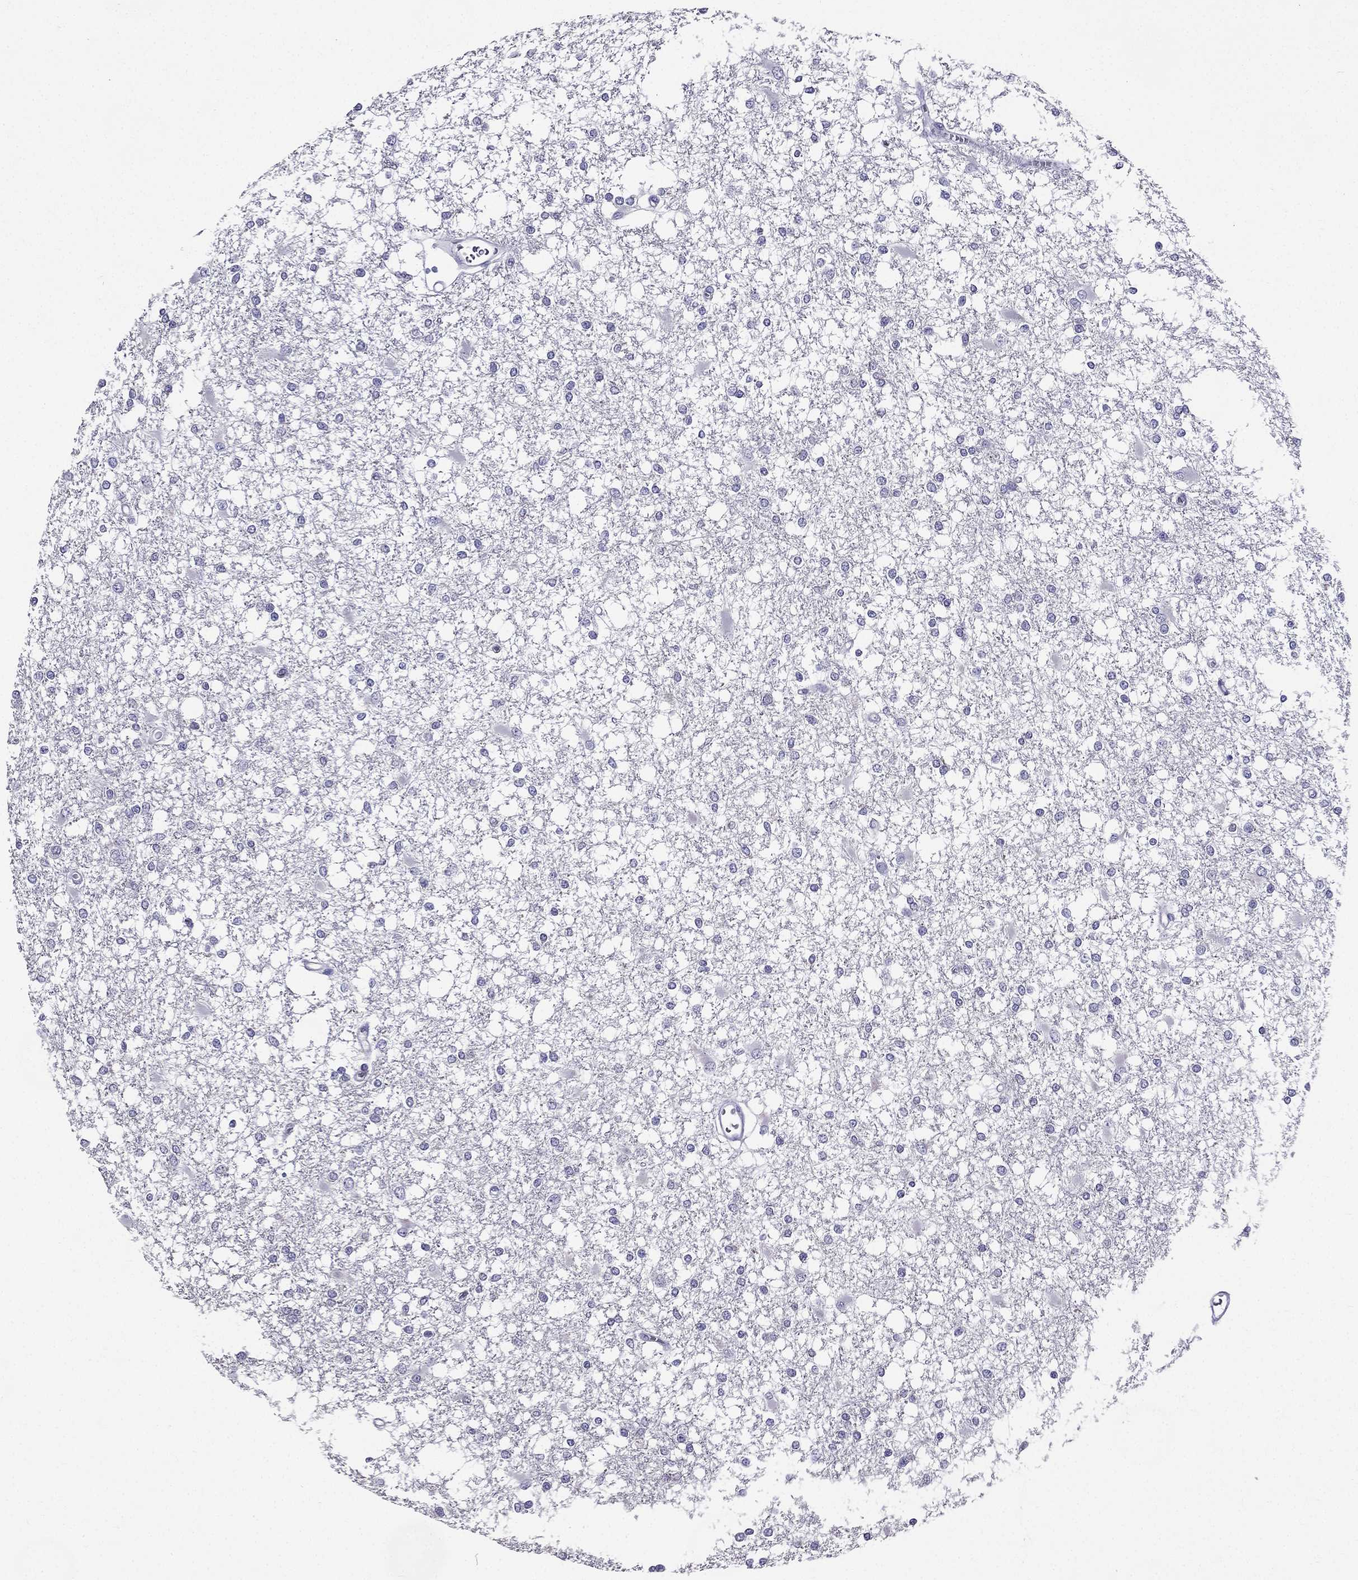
{"staining": {"intensity": "negative", "quantity": "none", "location": "none"}, "tissue": "glioma", "cell_type": "Tumor cells", "image_type": "cancer", "snomed": [{"axis": "morphology", "description": "Glioma, malignant, High grade"}, {"axis": "topography", "description": "Cerebral cortex"}], "caption": "Tumor cells are negative for protein expression in human high-grade glioma (malignant). (DAB immunohistochemistry (IHC) with hematoxylin counter stain).", "gene": "ZNF541", "patient": {"sex": "male", "age": 79}}